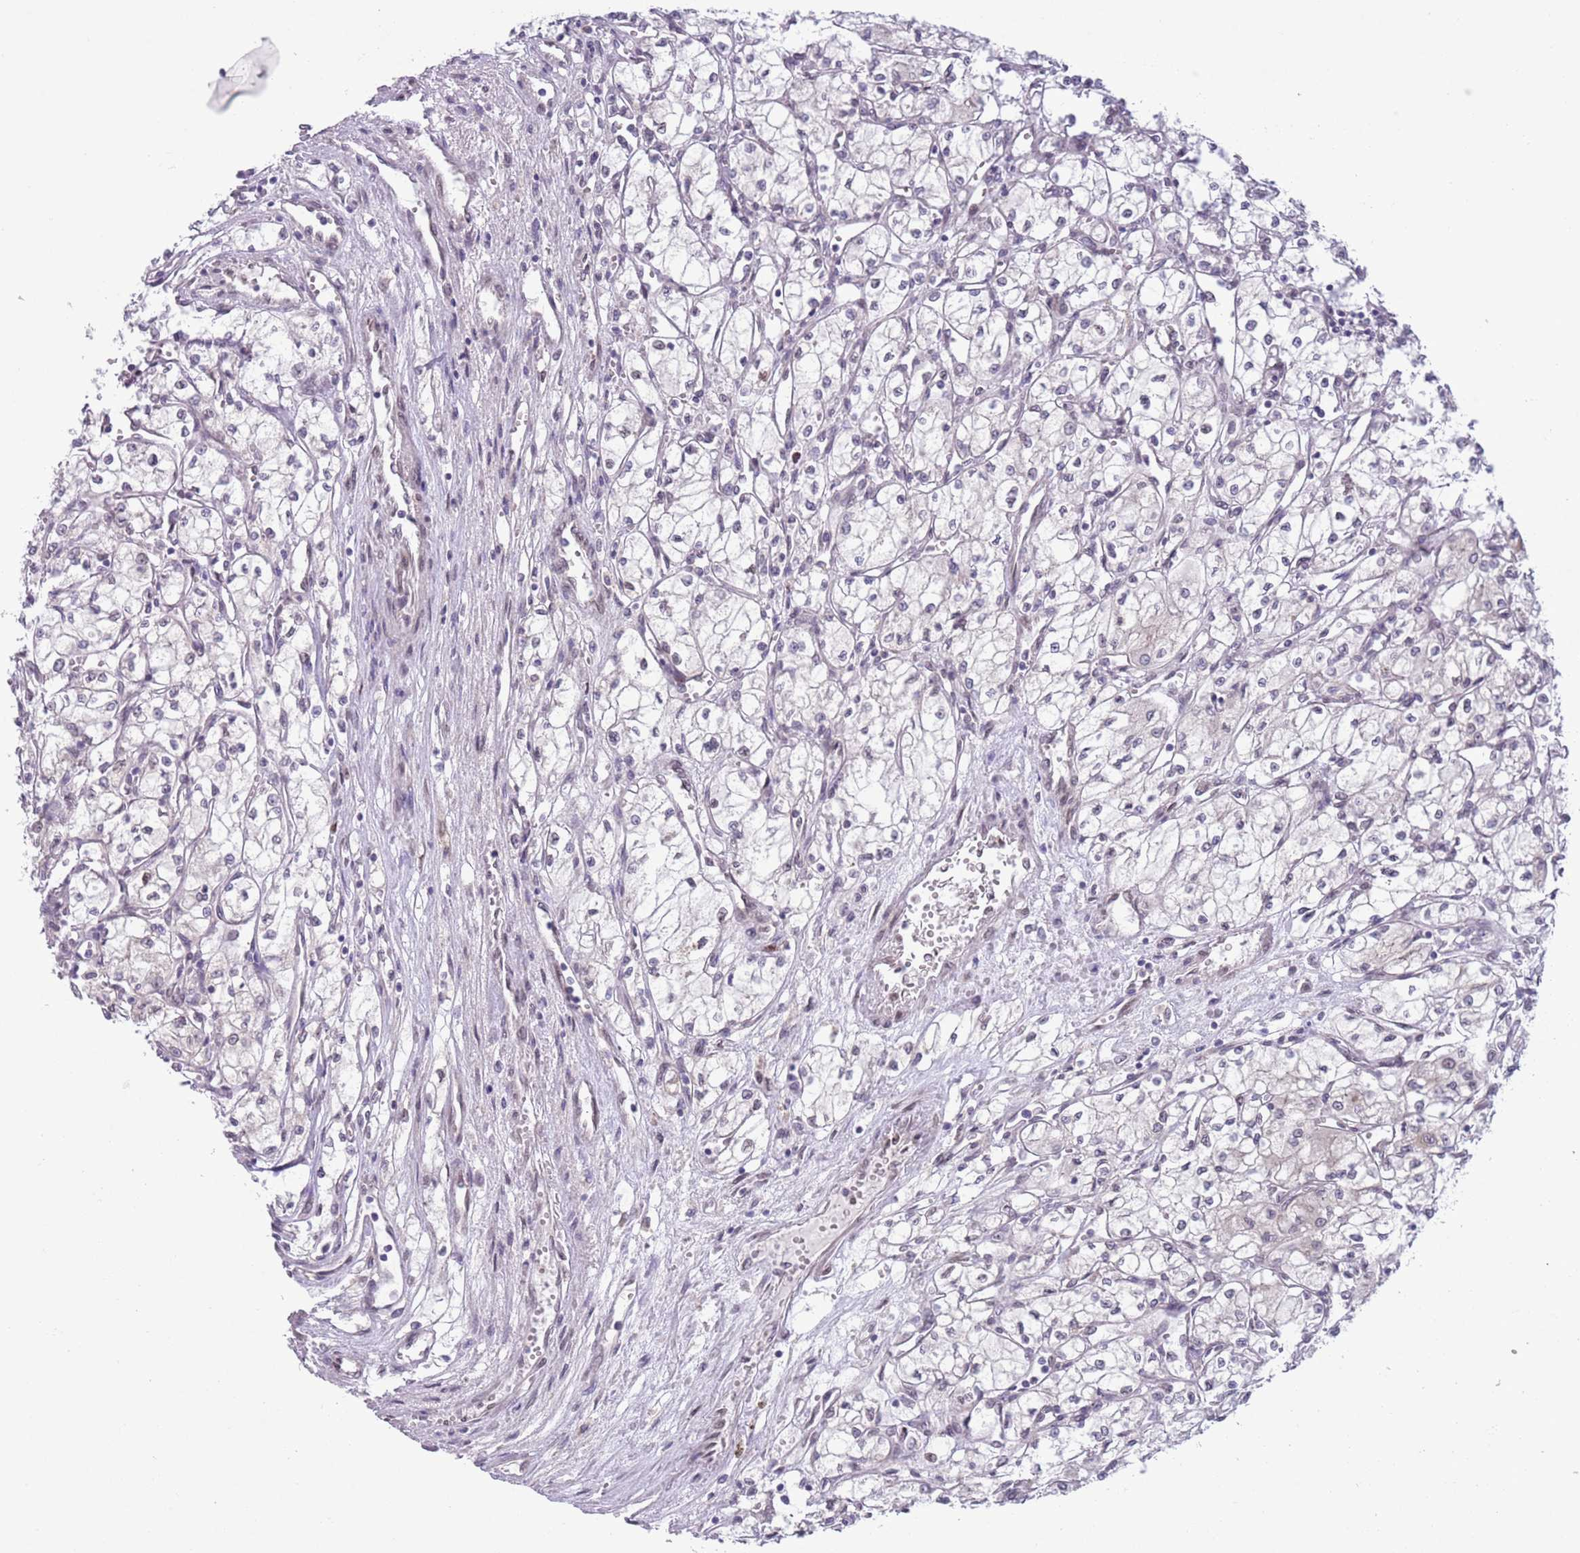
{"staining": {"intensity": "negative", "quantity": "none", "location": "none"}, "tissue": "renal cancer", "cell_type": "Tumor cells", "image_type": "cancer", "snomed": [{"axis": "morphology", "description": "Adenocarcinoma, NOS"}, {"axis": "topography", "description": "Kidney"}], "caption": "Human renal cancer (adenocarcinoma) stained for a protein using immunohistochemistry demonstrates no expression in tumor cells.", "gene": "CCND2", "patient": {"sex": "male", "age": 59}}